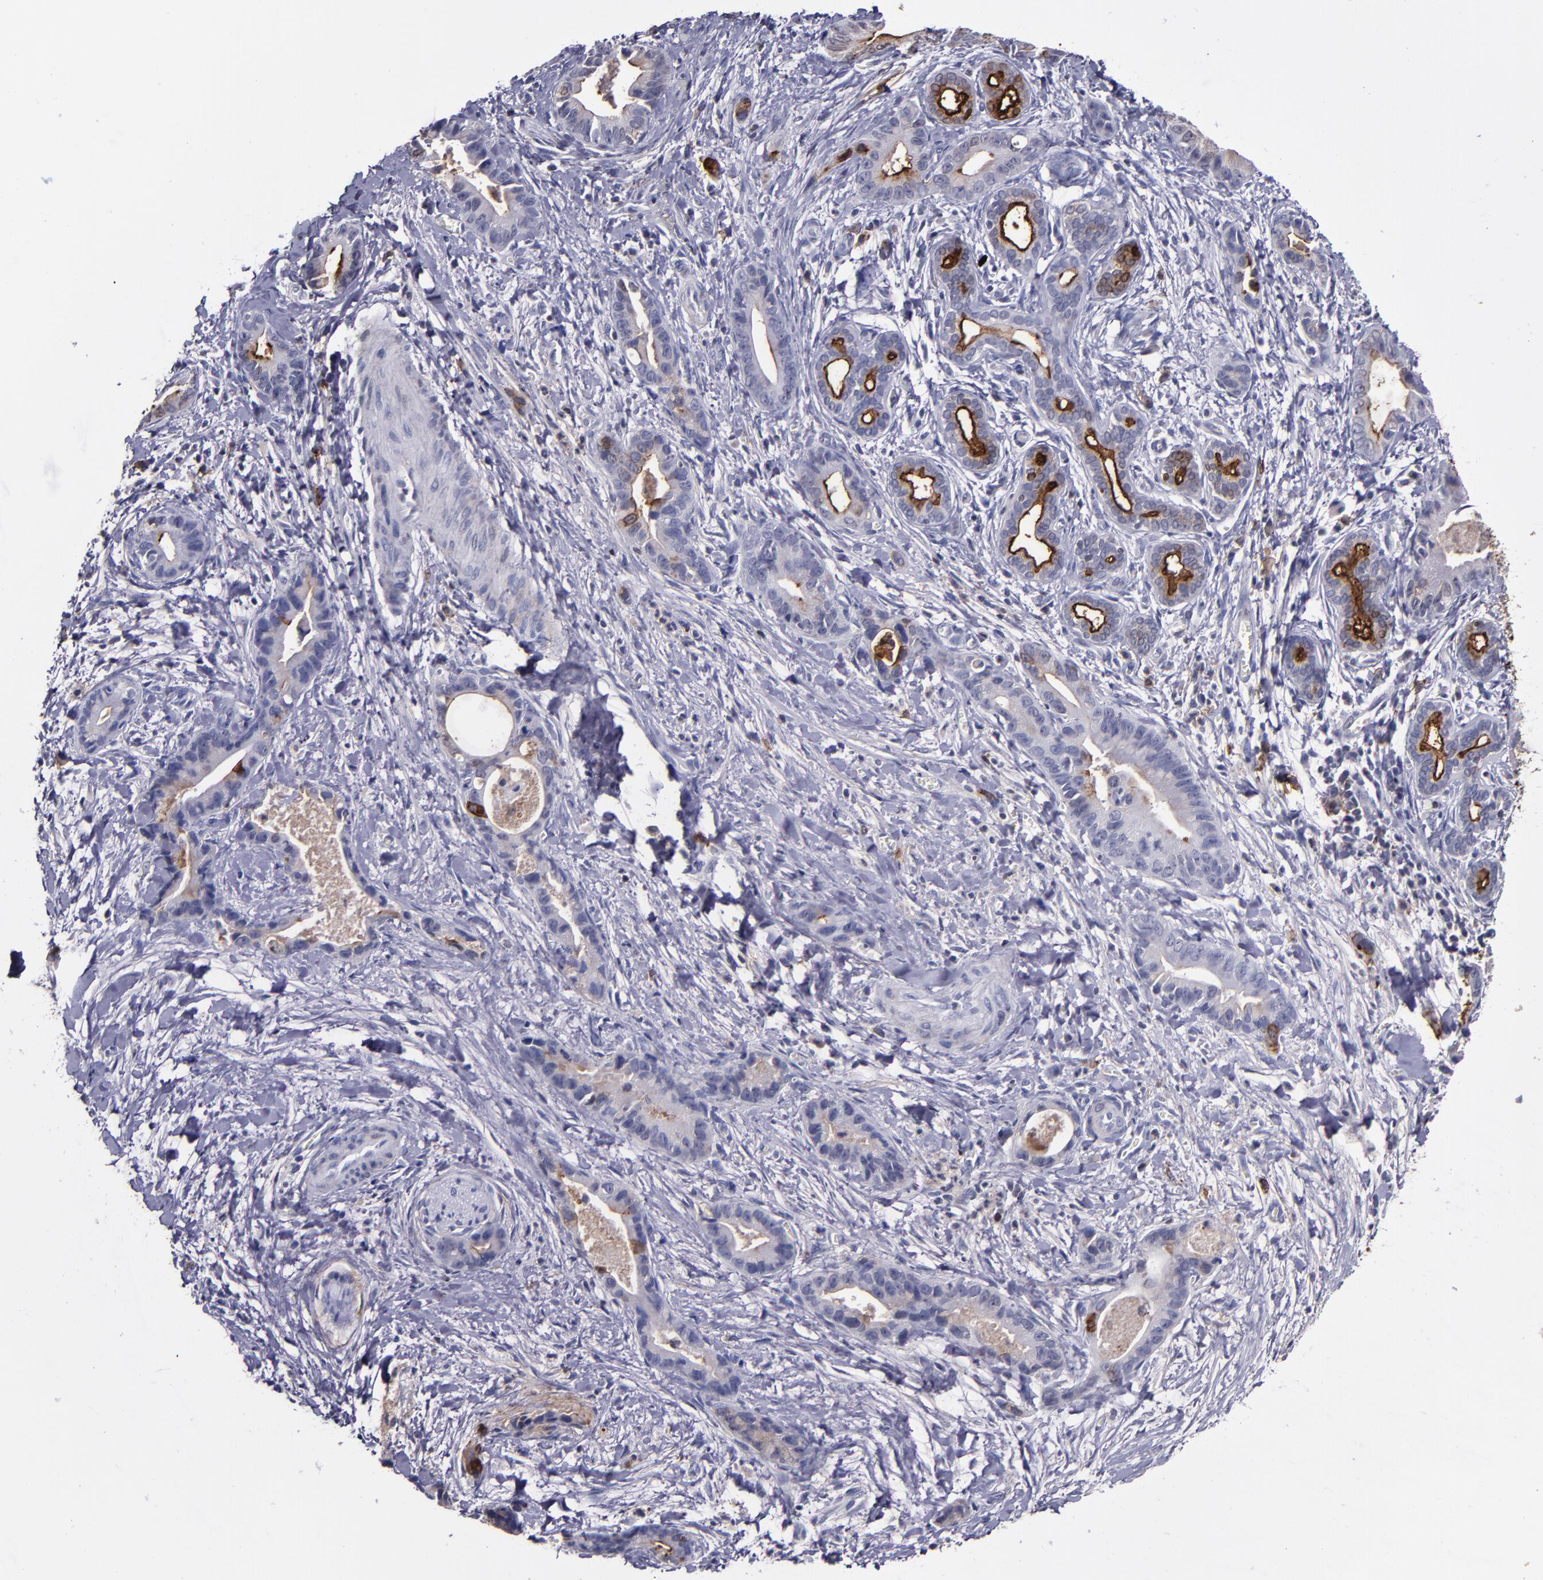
{"staining": {"intensity": "moderate", "quantity": "25%-75%", "location": "cytoplasmic/membranous"}, "tissue": "liver cancer", "cell_type": "Tumor cells", "image_type": "cancer", "snomed": [{"axis": "morphology", "description": "Cholangiocarcinoma"}, {"axis": "topography", "description": "Liver"}], "caption": "Human liver cancer (cholangiocarcinoma) stained for a protein (brown) reveals moderate cytoplasmic/membranous positive staining in about 25%-75% of tumor cells.", "gene": "MFGE8", "patient": {"sex": "female", "age": 55}}